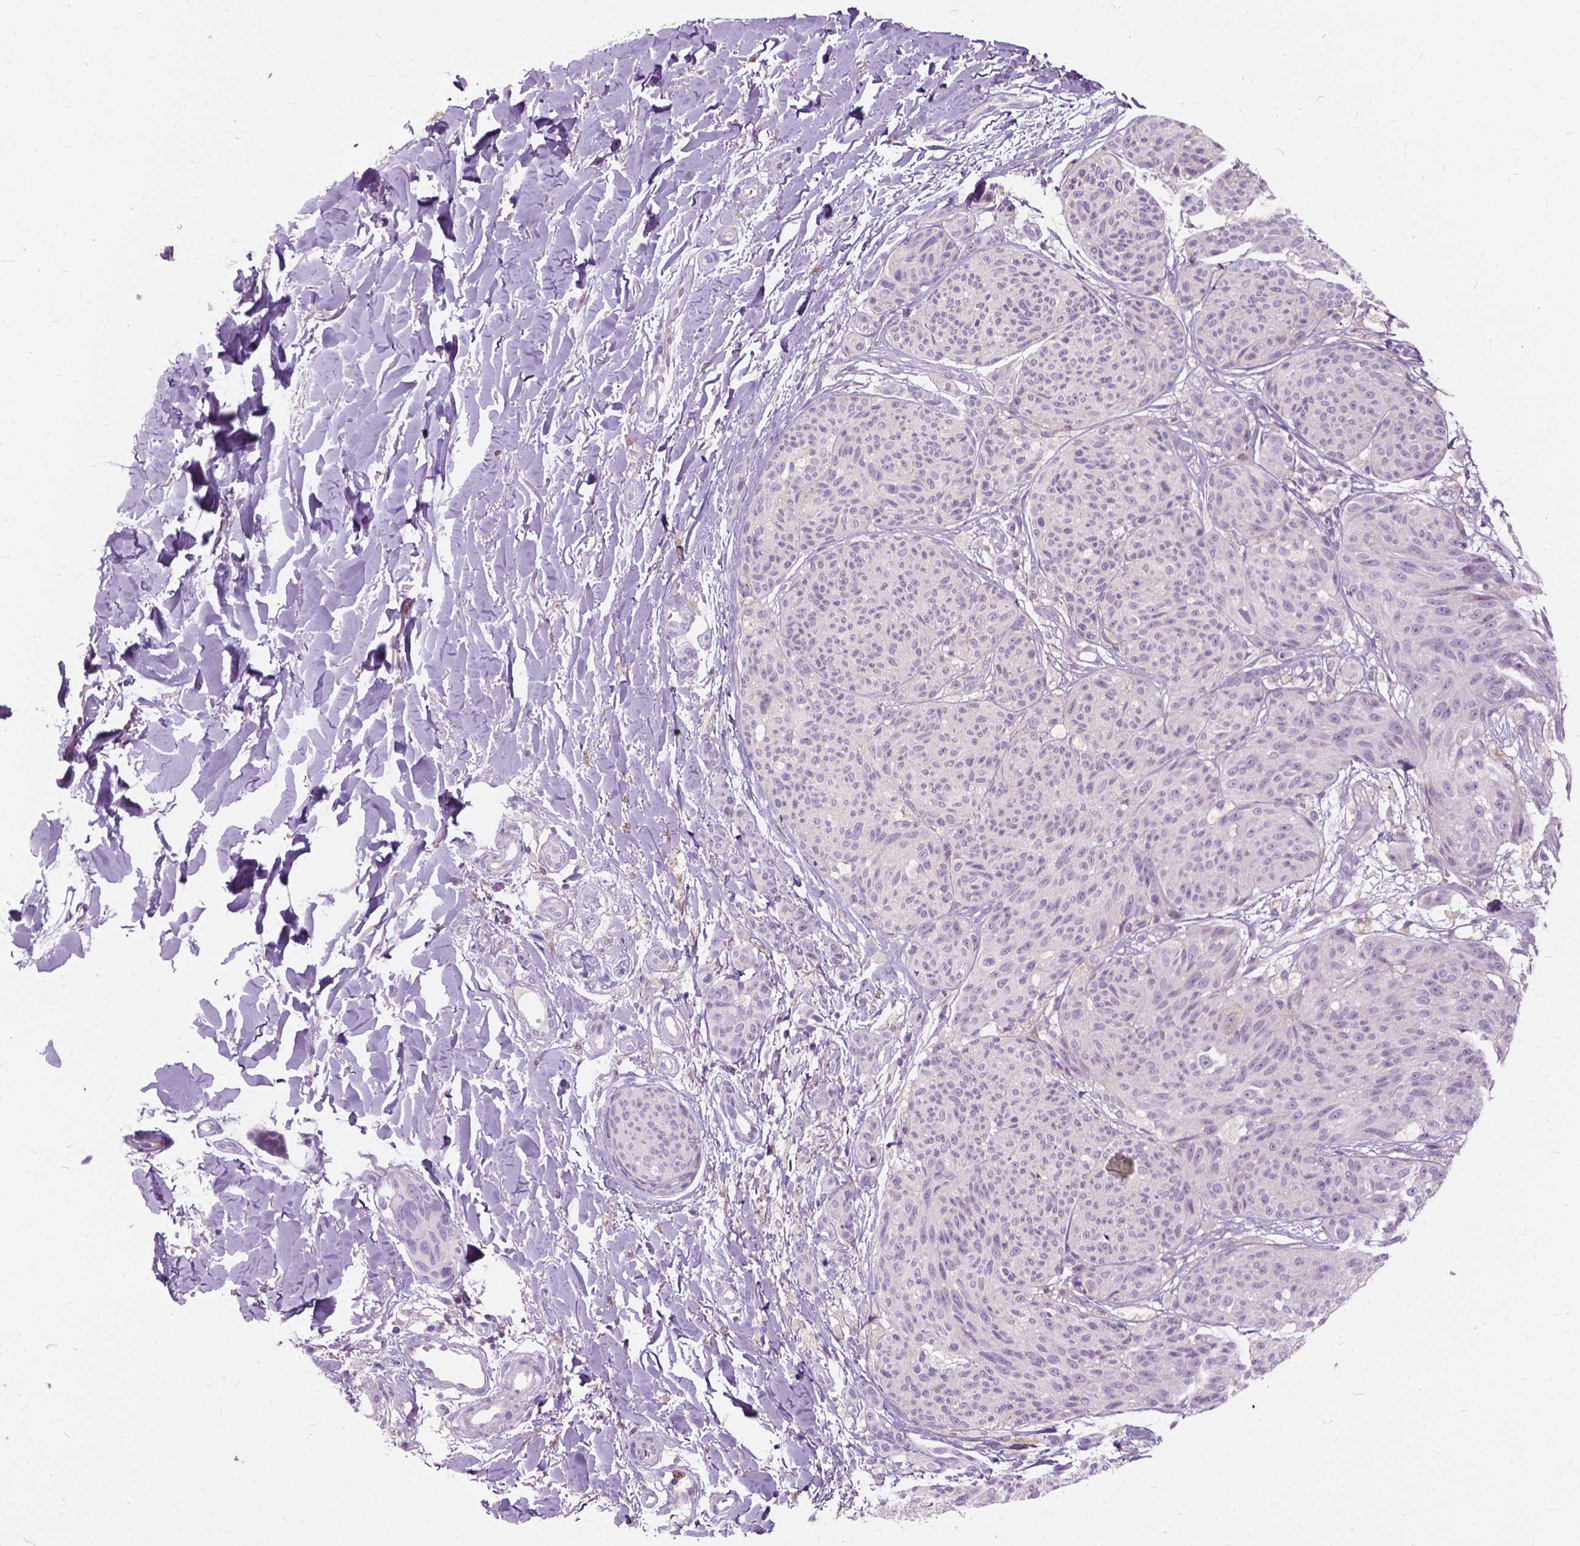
{"staining": {"intensity": "negative", "quantity": "none", "location": "none"}, "tissue": "melanoma", "cell_type": "Tumor cells", "image_type": "cancer", "snomed": [{"axis": "morphology", "description": "Malignant melanoma, NOS"}, {"axis": "topography", "description": "Skin"}], "caption": "This micrograph is of malignant melanoma stained with immunohistochemistry (IHC) to label a protein in brown with the nuclei are counter-stained blue. There is no expression in tumor cells.", "gene": "PRR35", "patient": {"sex": "female", "age": 87}}